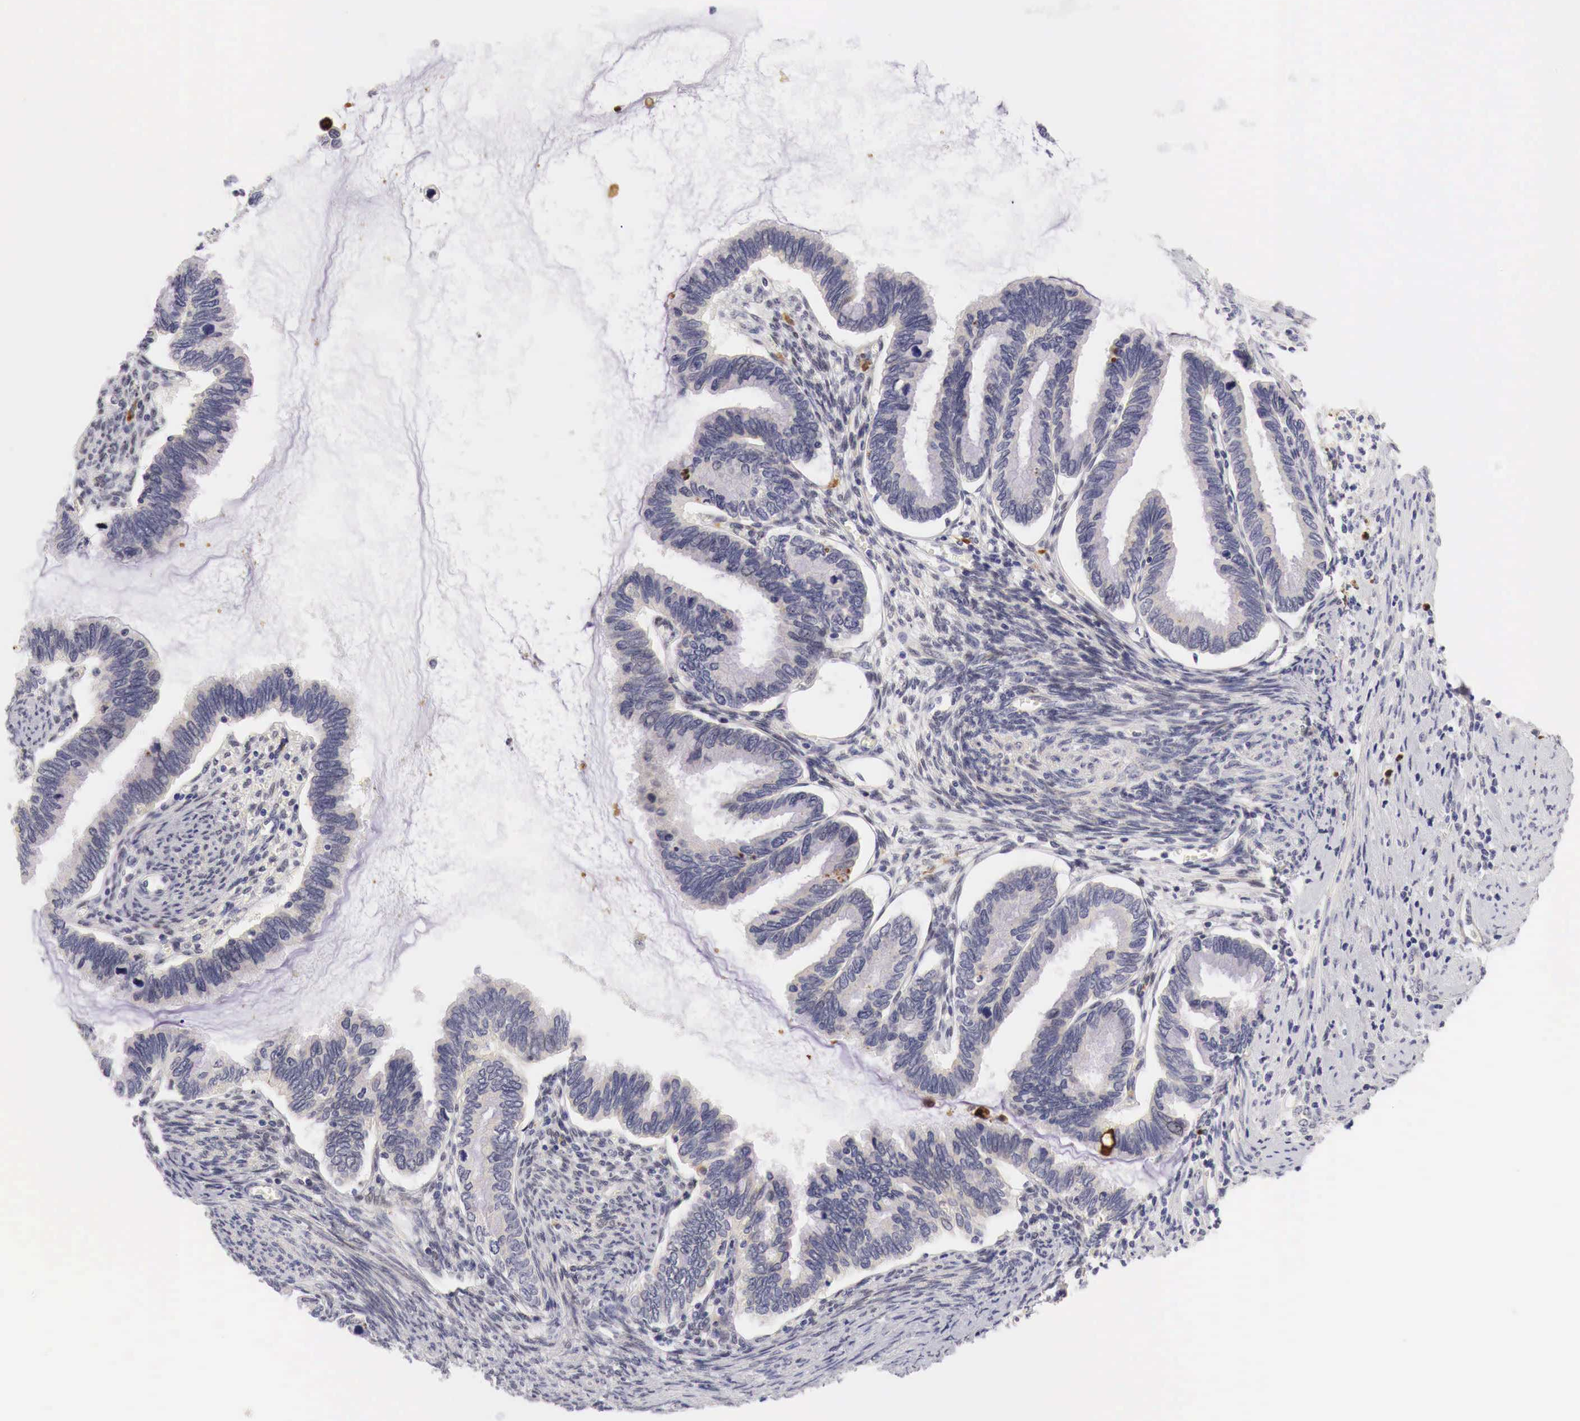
{"staining": {"intensity": "negative", "quantity": "none", "location": "none"}, "tissue": "cervical cancer", "cell_type": "Tumor cells", "image_type": "cancer", "snomed": [{"axis": "morphology", "description": "Adenocarcinoma, NOS"}, {"axis": "topography", "description": "Cervix"}], "caption": "Immunohistochemistry (IHC) of adenocarcinoma (cervical) shows no staining in tumor cells.", "gene": "CASP3", "patient": {"sex": "female", "age": 49}}